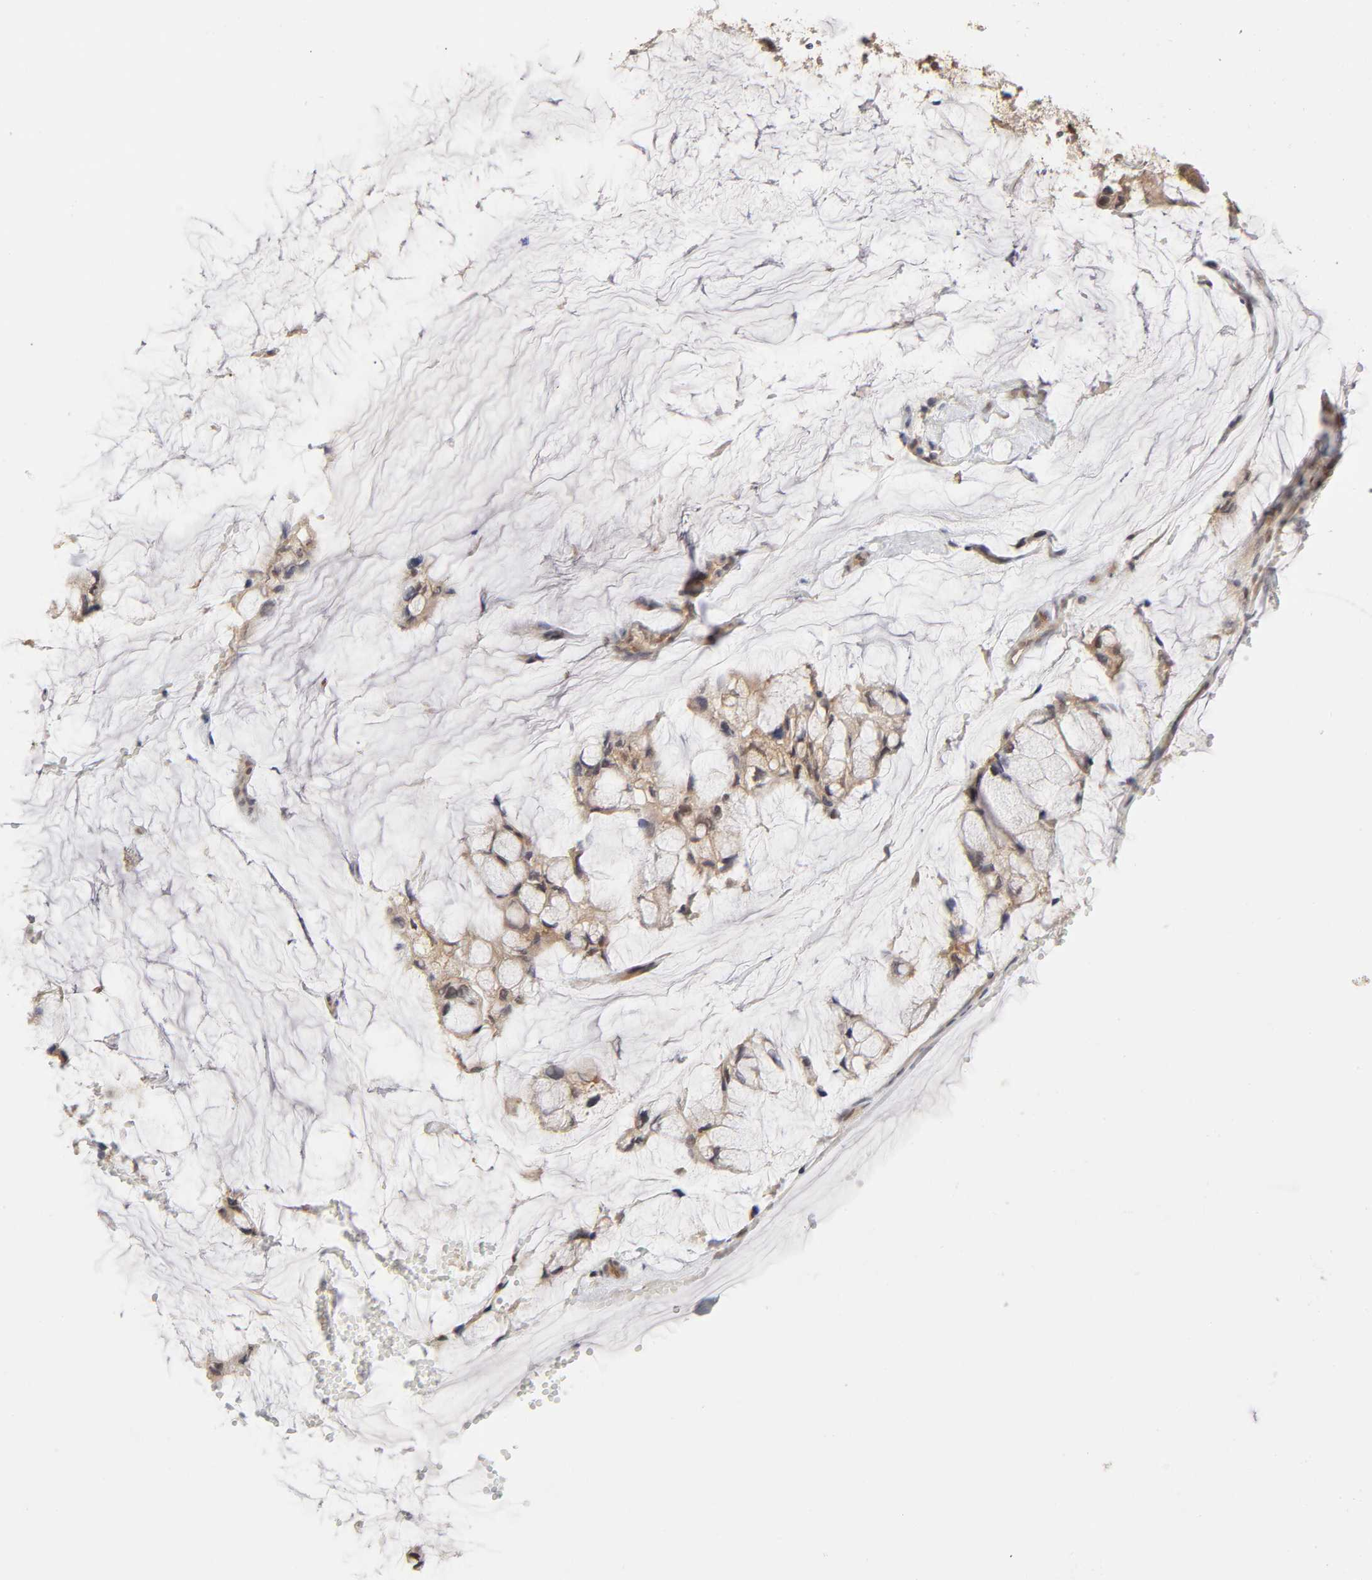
{"staining": {"intensity": "moderate", "quantity": "25%-75%", "location": "cytoplasmic/membranous"}, "tissue": "ovarian cancer", "cell_type": "Tumor cells", "image_type": "cancer", "snomed": [{"axis": "morphology", "description": "Cystadenocarcinoma, mucinous, NOS"}, {"axis": "topography", "description": "Ovary"}], "caption": "A photomicrograph of mucinous cystadenocarcinoma (ovarian) stained for a protein demonstrates moderate cytoplasmic/membranous brown staining in tumor cells.", "gene": "MAPK1", "patient": {"sex": "female", "age": 39}}